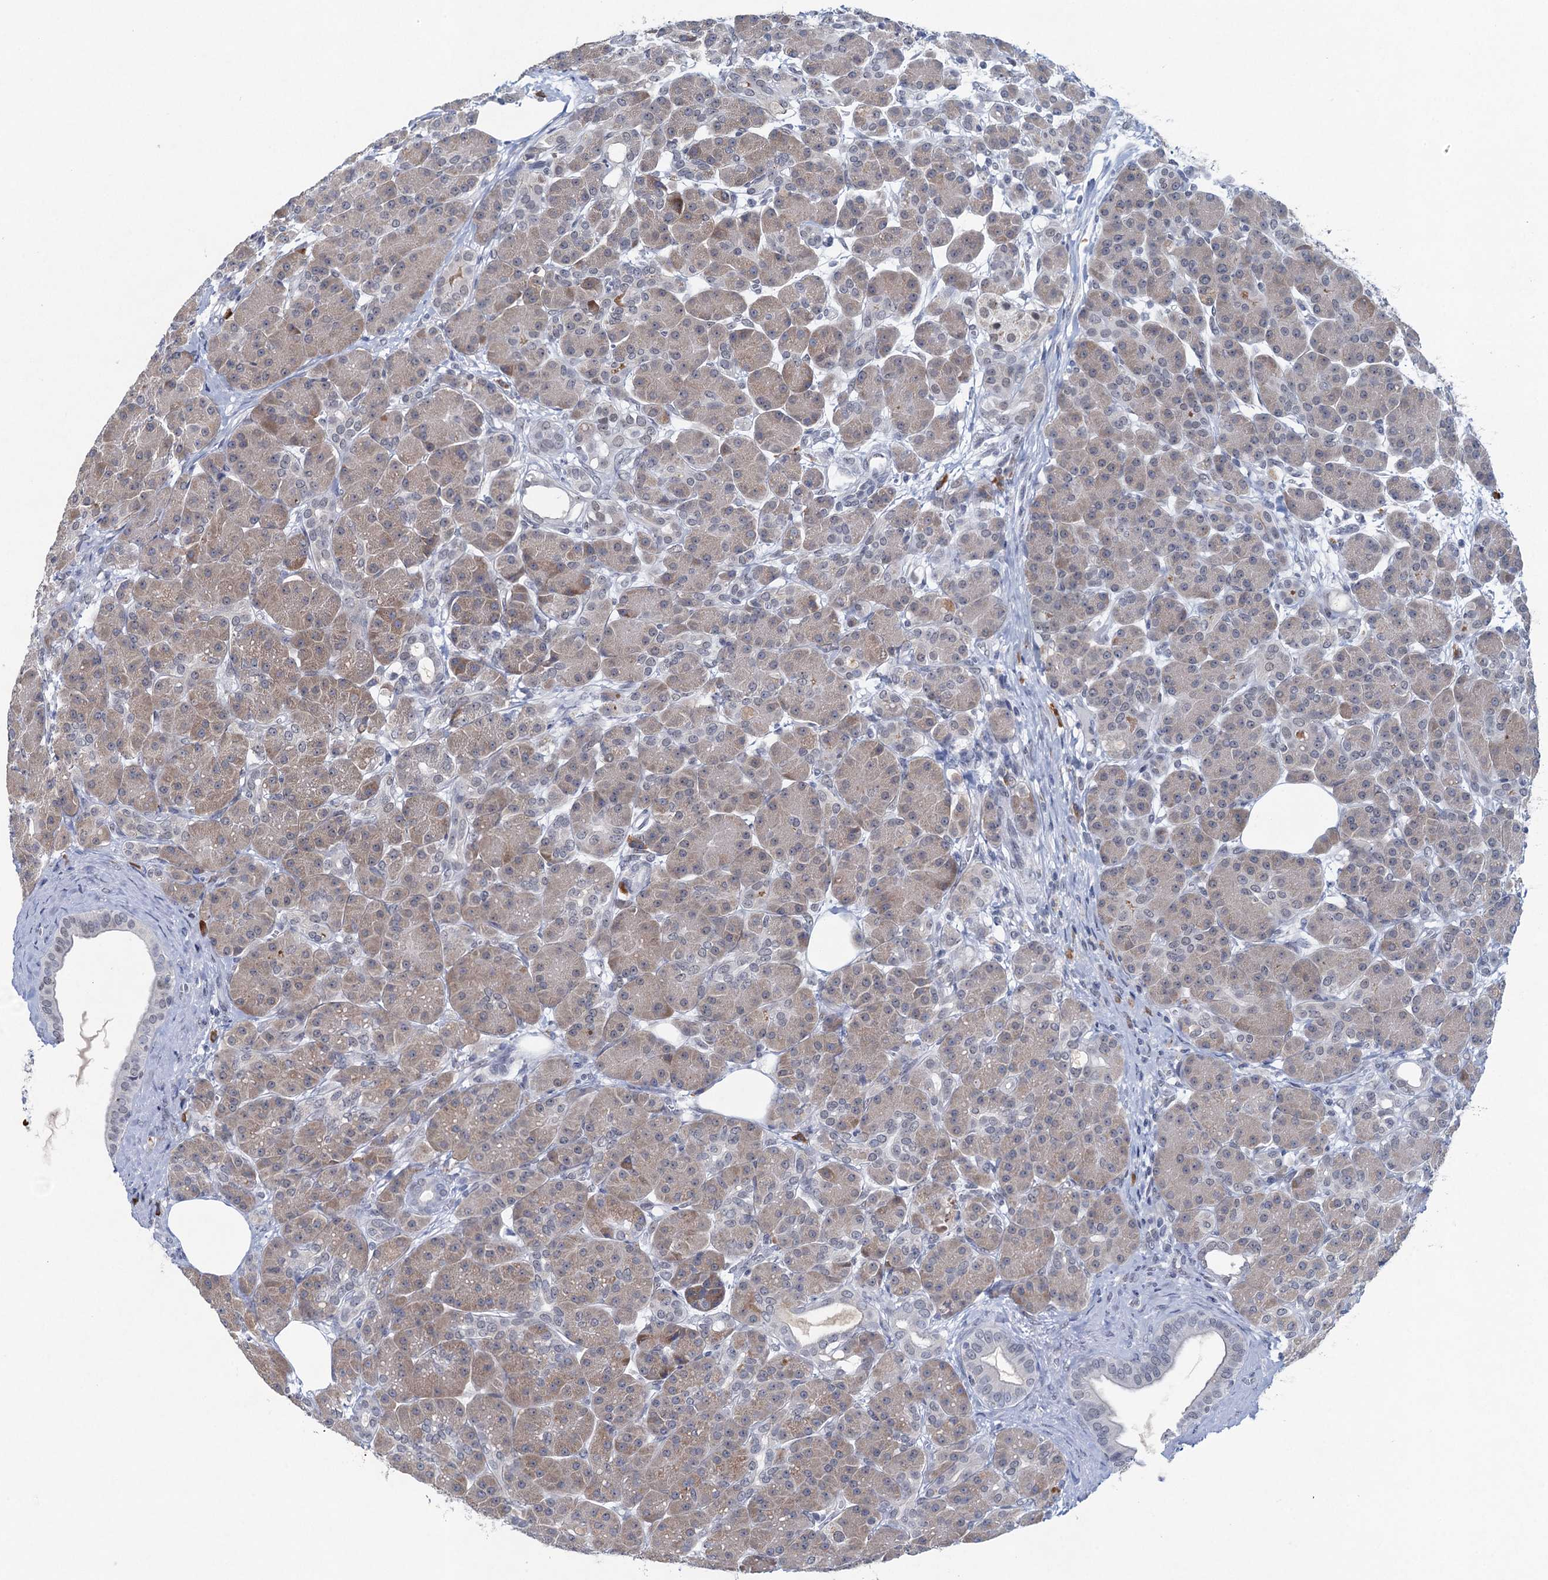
{"staining": {"intensity": "moderate", "quantity": ">75%", "location": "cytoplasmic/membranous"}, "tissue": "pancreas", "cell_type": "Exocrine glandular cells", "image_type": "normal", "snomed": [{"axis": "morphology", "description": "Normal tissue, NOS"}, {"axis": "topography", "description": "Pancreas"}], "caption": "Pancreas stained with immunohistochemistry (IHC) displays moderate cytoplasmic/membranous expression in about >75% of exocrine glandular cells. (Stains: DAB in brown, nuclei in blue, Microscopy: brightfield microscopy at high magnification).", "gene": "ENSG00000230707", "patient": {"sex": "male", "age": 63}}